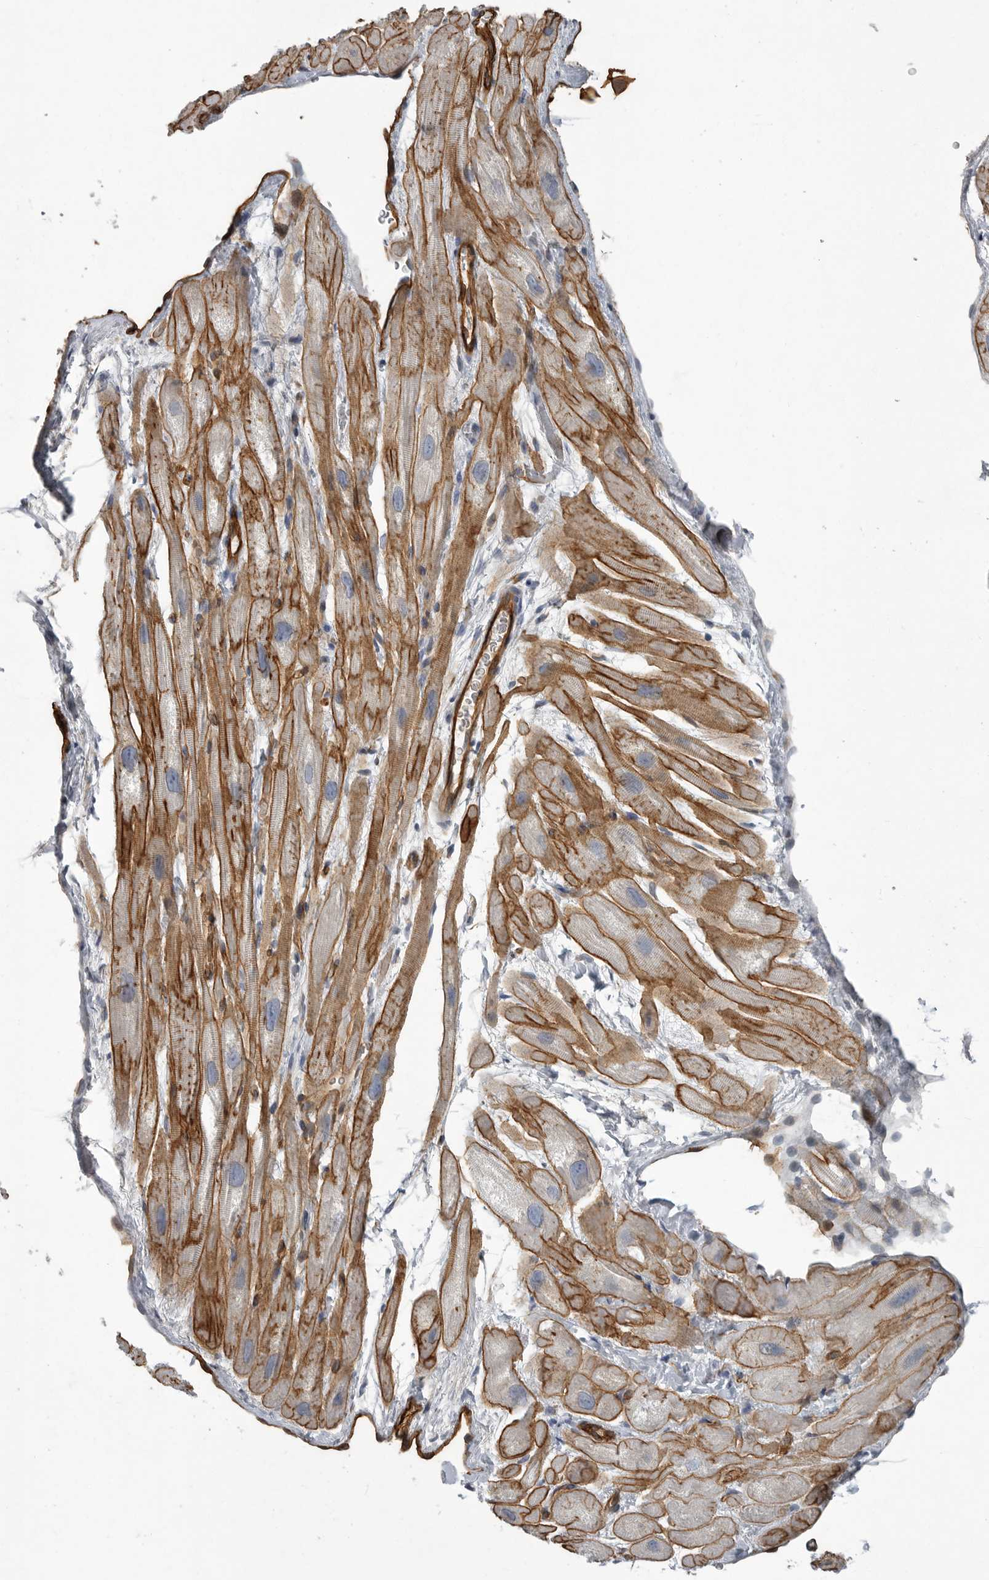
{"staining": {"intensity": "strong", "quantity": ">75%", "location": "cytoplasmic/membranous"}, "tissue": "heart muscle", "cell_type": "Cardiomyocytes", "image_type": "normal", "snomed": [{"axis": "morphology", "description": "Normal tissue, NOS"}, {"axis": "topography", "description": "Heart"}], "caption": "Immunohistochemistry (IHC) histopathology image of normal heart muscle stained for a protein (brown), which demonstrates high levels of strong cytoplasmic/membranous staining in approximately >75% of cardiomyocytes.", "gene": "MINPP1", "patient": {"sex": "male", "age": 49}}